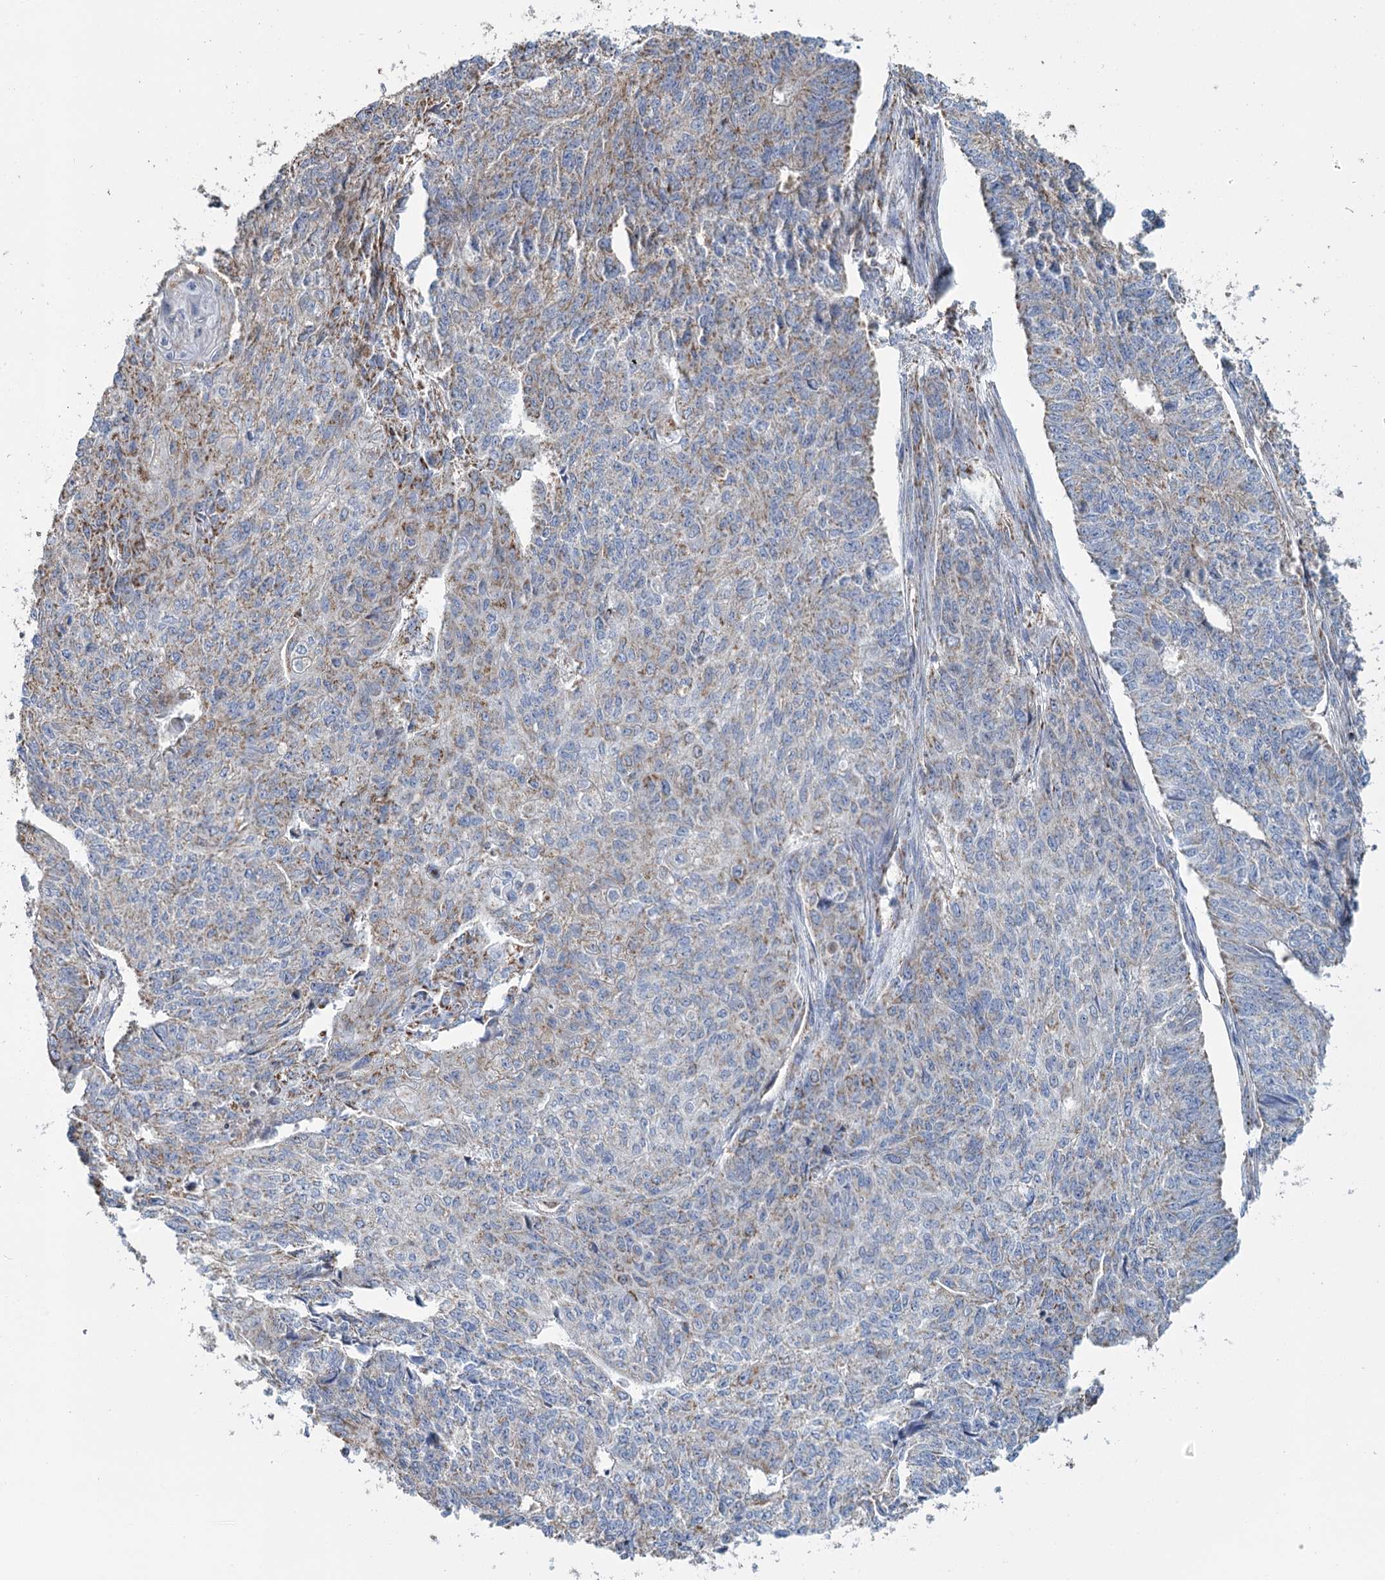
{"staining": {"intensity": "weak", "quantity": "<25%", "location": "cytoplasmic/membranous"}, "tissue": "endometrial cancer", "cell_type": "Tumor cells", "image_type": "cancer", "snomed": [{"axis": "morphology", "description": "Adenocarcinoma, NOS"}, {"axis": "topography", "description": "Endometrium"}], "caption": "Protein analysis of adenocarcinoma (endometrial) exhibits no significant positivity in tumor cells.", "gene": "MRPL44", "patient": {"sex": "female", "age": 32}}